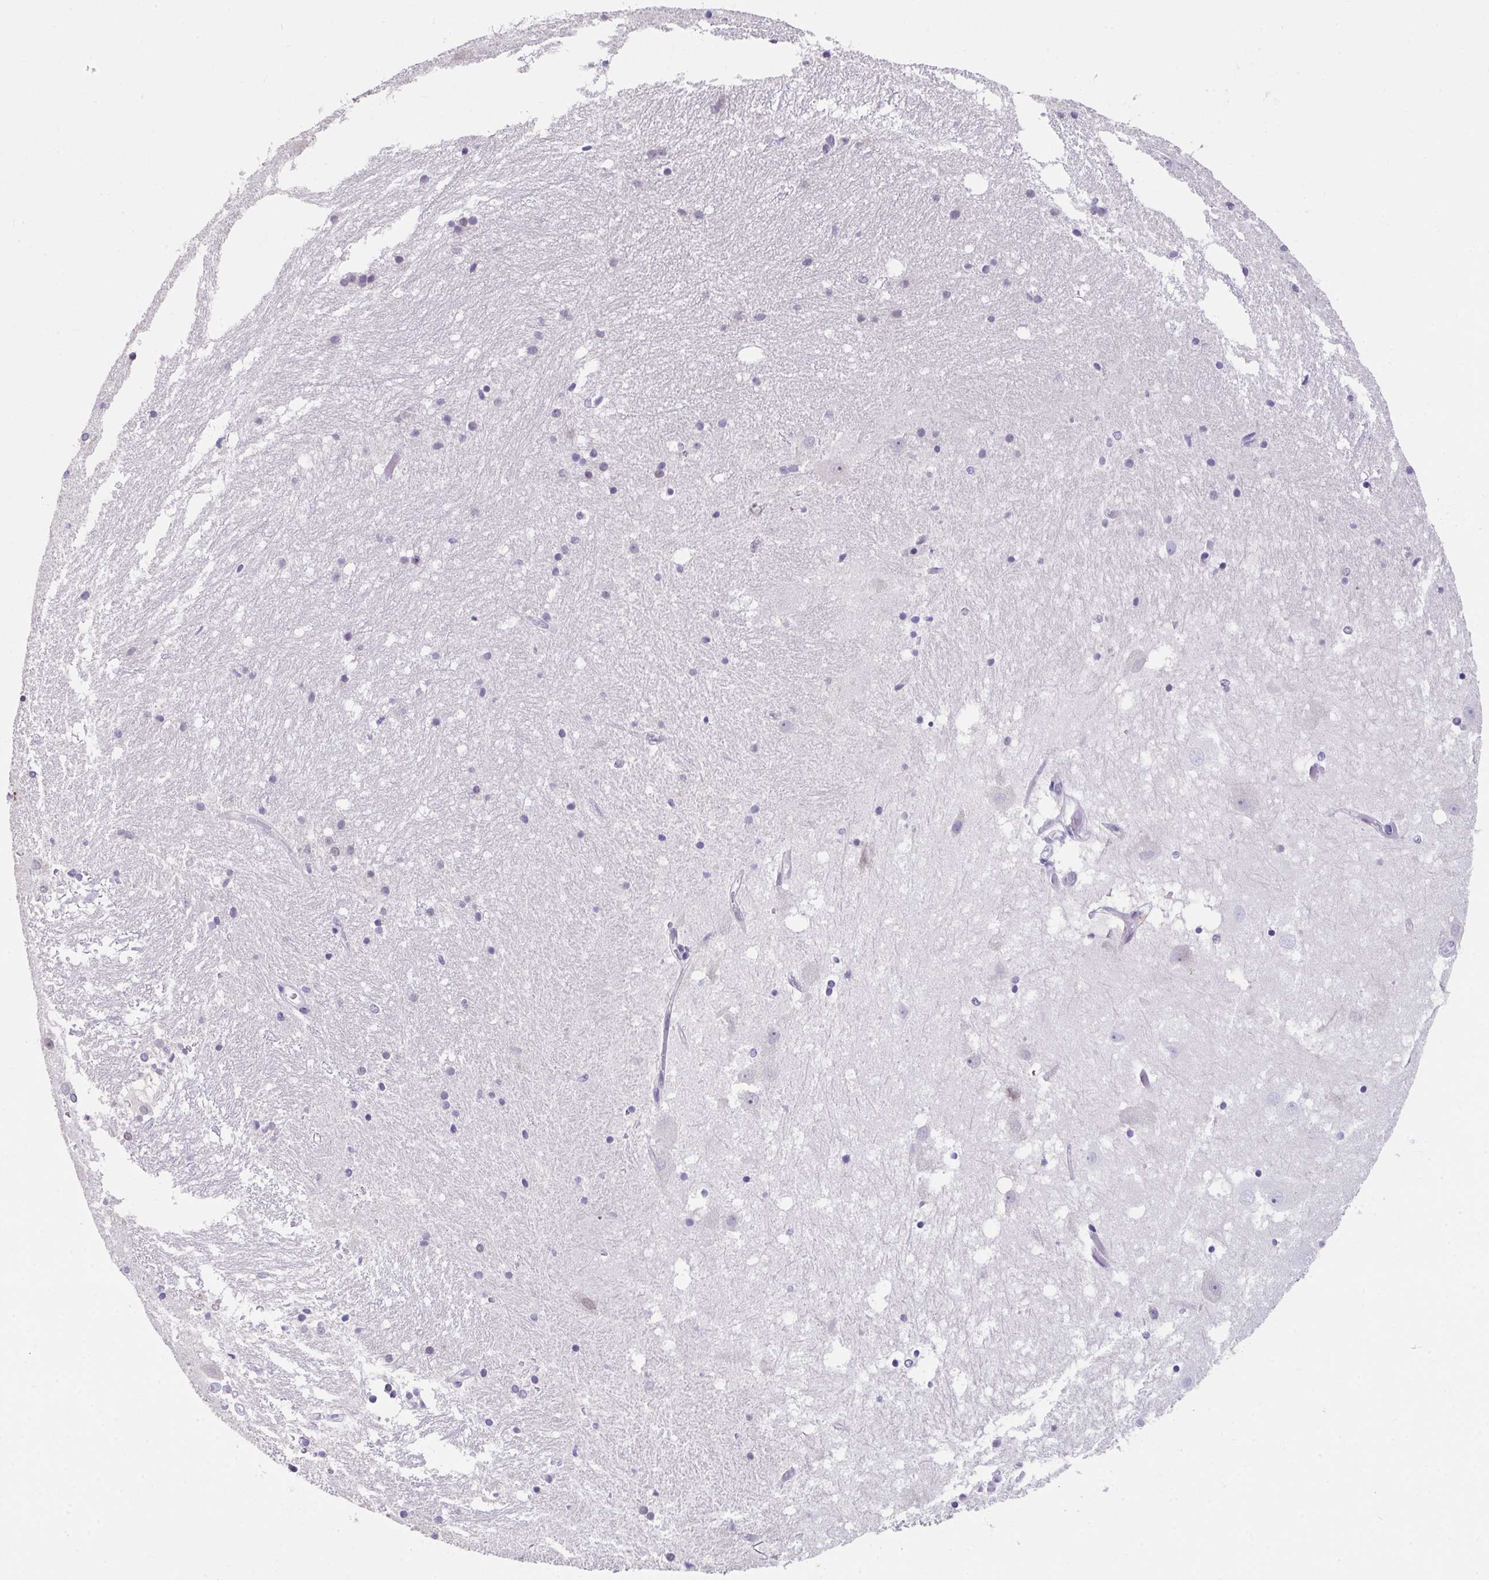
{"staining": {"intensity": "negative", "quantity": "none", "location": "none"}, "tissue": "hippocampus", "cell_type": "Glial cells", "image_type": "normal", "snomed": [{"axis": "morphology", "description": "Normal tissue, NOS"}, {"axis": "topography", "description": "Hippocampus"}], "caption": "Image shows no significant protein expression in glial cells of normal hippocampus.", "gene": "RBBP6", "patient": {"sex": "female", "age": 52}}